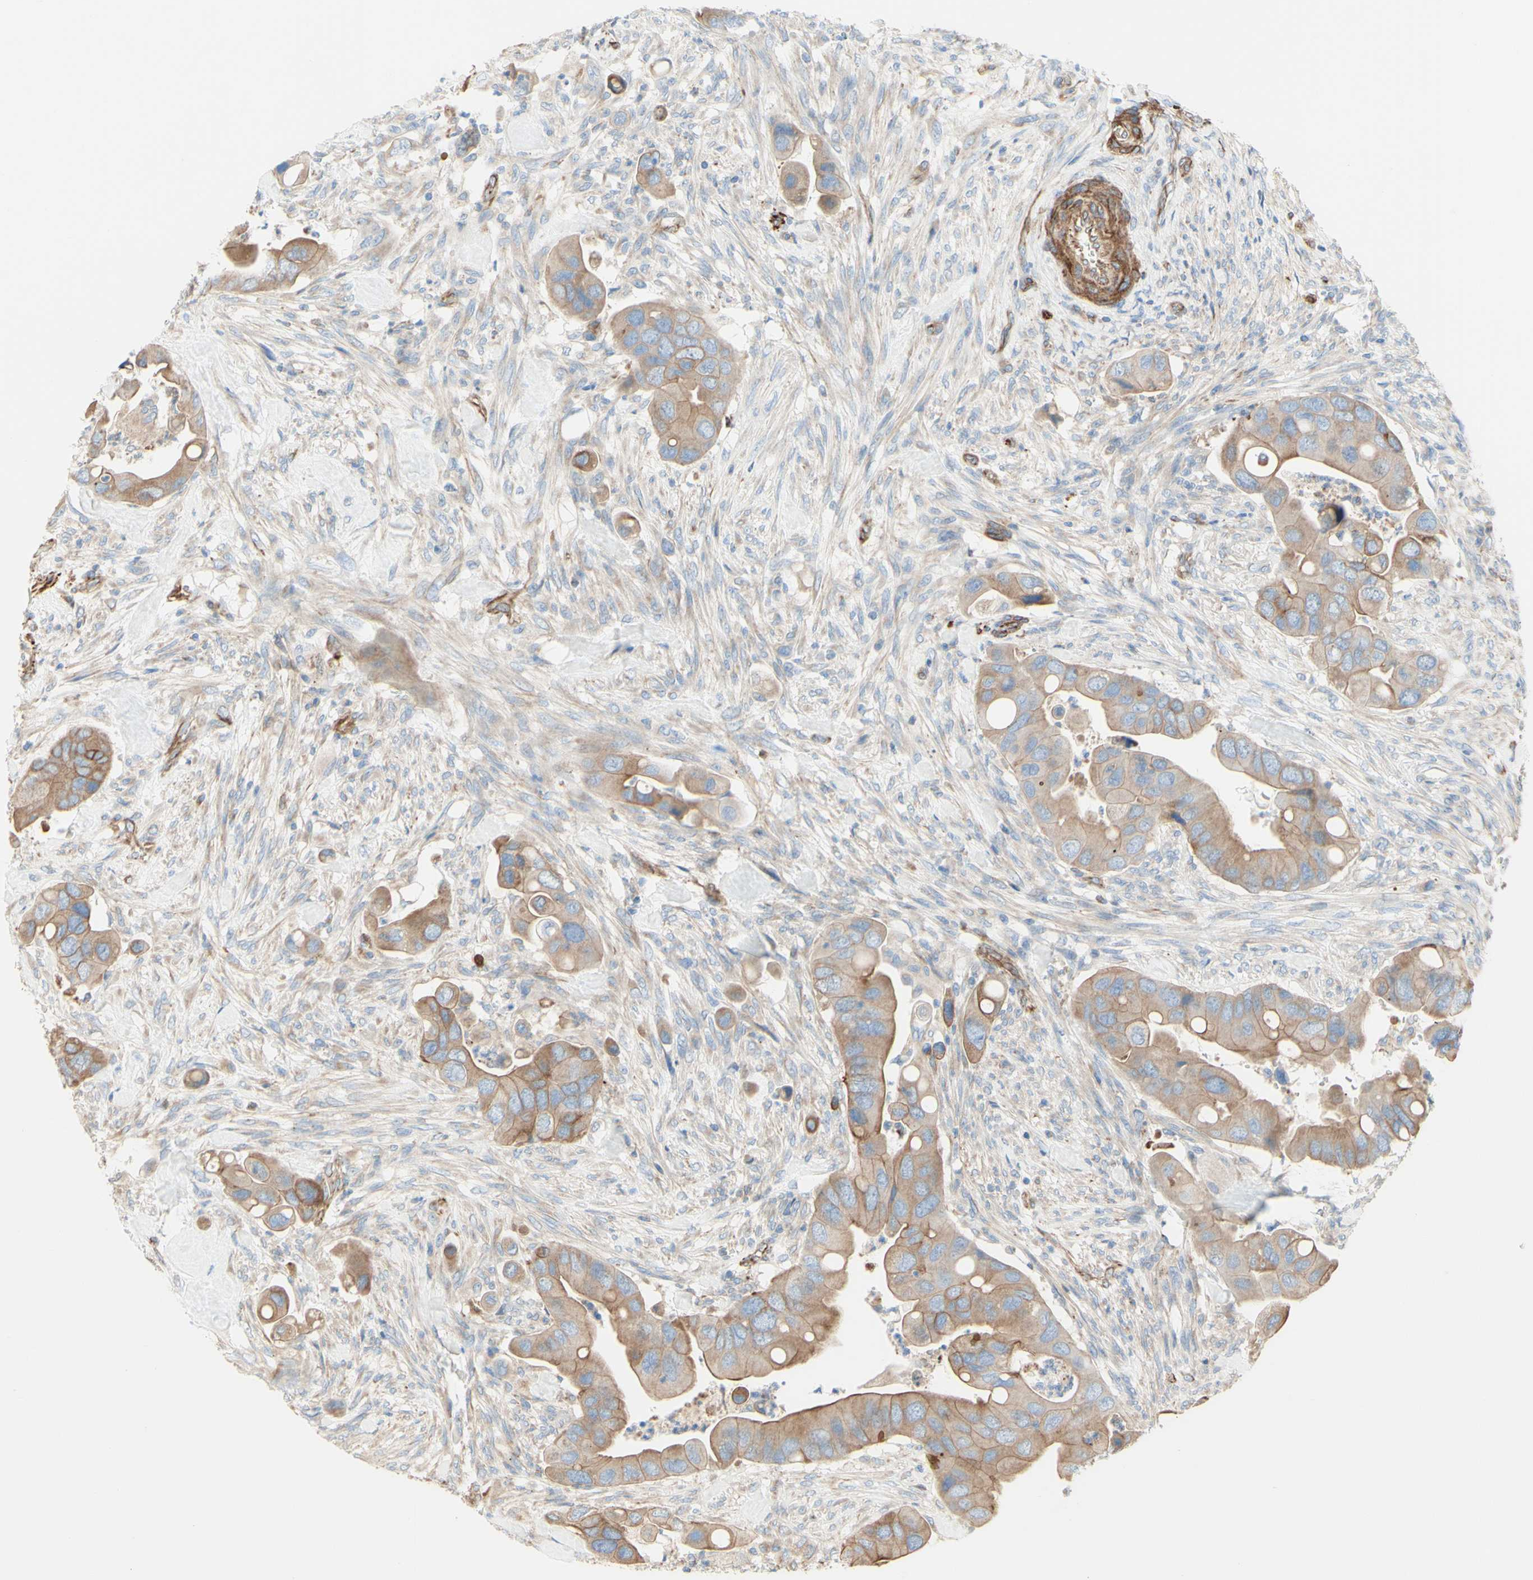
{"staining": {"intensity": "weak", "quantity": ">75%", "location": "cytoplasmic/membranous"}, "tissue": "colorectal cancer", "cell_type": "Tumor cells", "image_type": "cancer", "snomed": [{"axis": "morphology", "description": "Adenocarcinoma, NOS"}, {"axis": "topography", "description": "Rectum"}], "caption": "Human colorectal cancer (adenocarcinoma) stained with a protein marker shows weak staining in tumor cells.", "gene": "ENDOD1", "patient": {"sex": "female", "age": 57}}